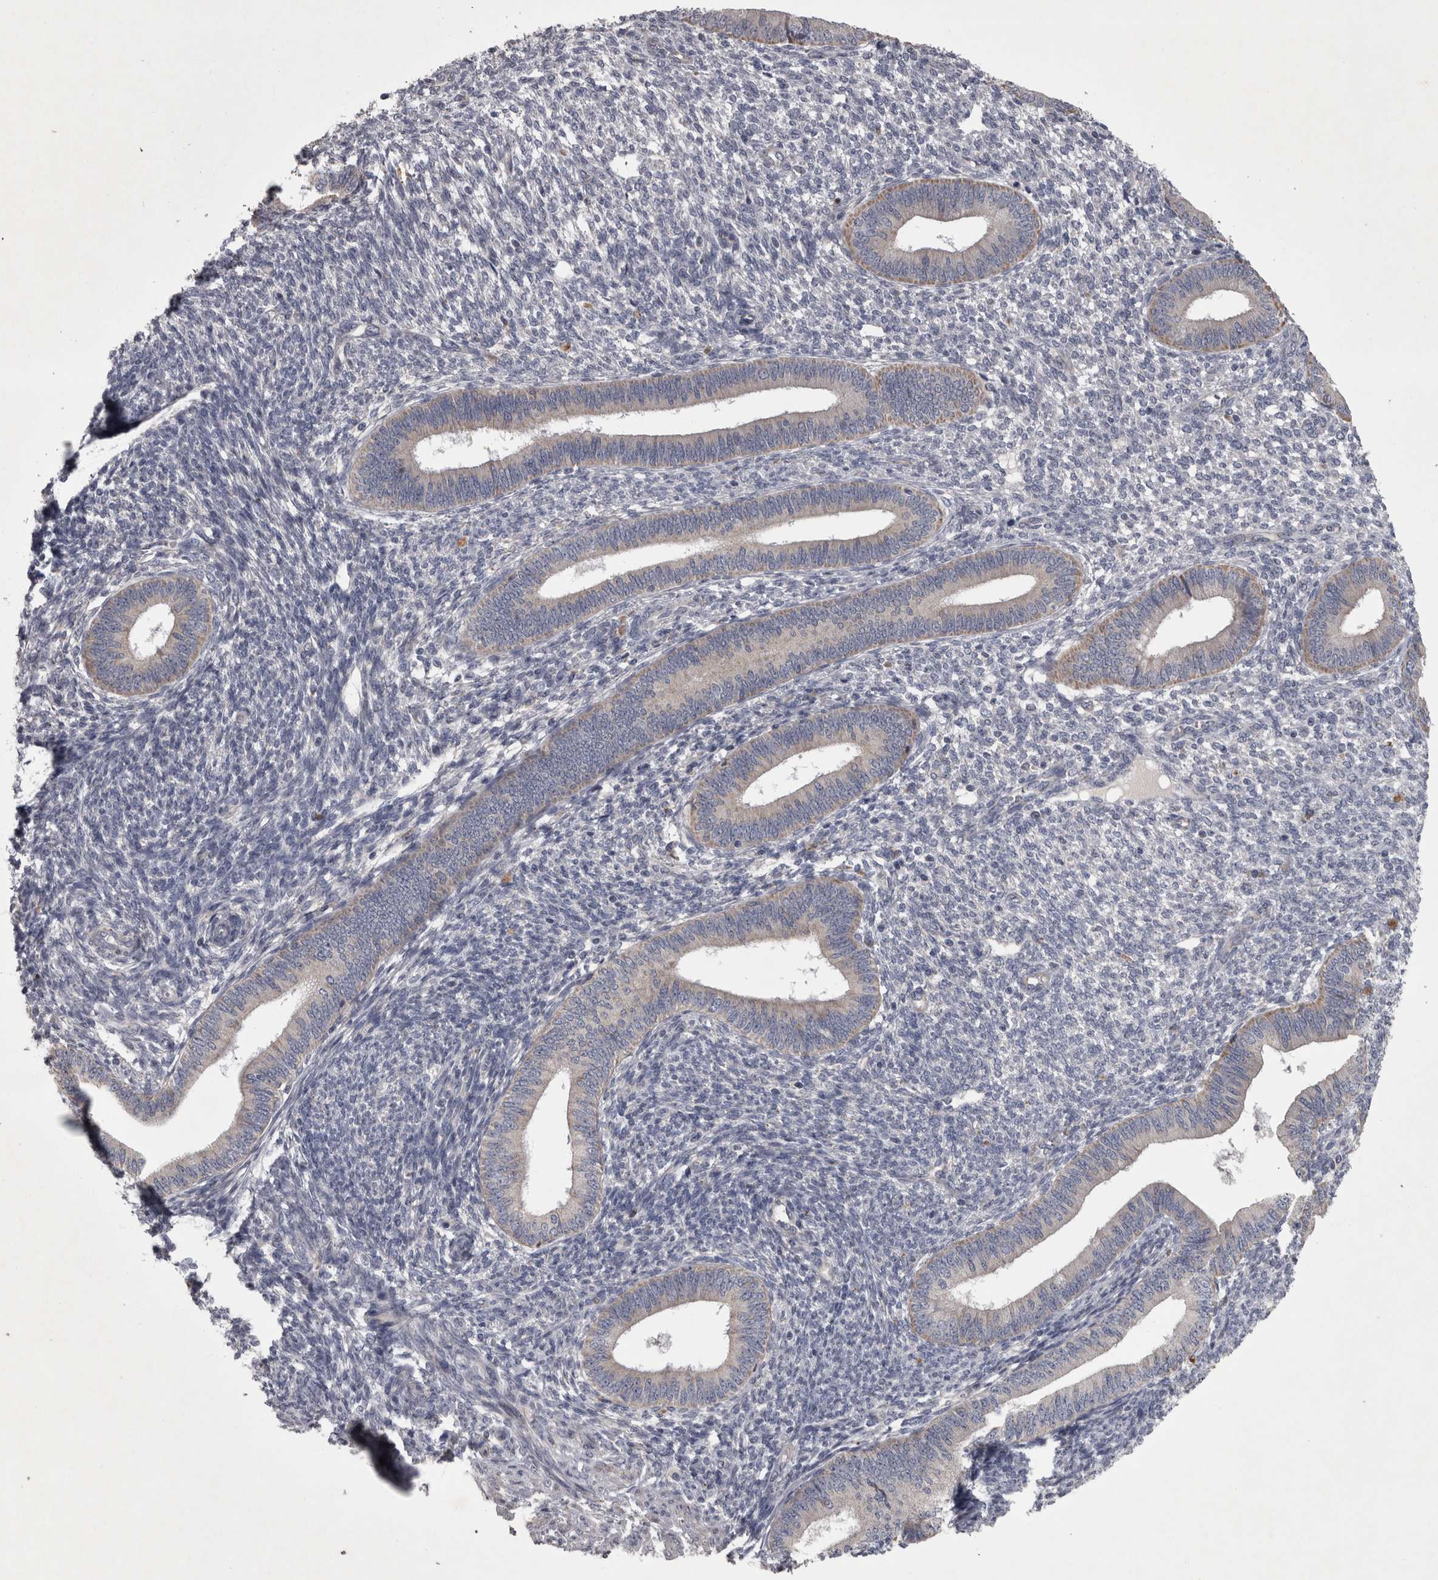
{"staining": {"intensity": "negative", "quantity": "none", "location": "none"}, "tissue": "endometrium", "cell_type": "Cells in endometrial stroma", "image_type": "normal", "snomed": [{"axis": "morphology", "description": "Normal tissue, NOS"}, {"axis": "topography", "description": "Endometrium"}], "caption": "Endometrium stained for a protein using immunohistochemistry (IHC) displays no positivity cells in endometrial stroma.", "gene": "DBT", "patient": {"sex": "female", "age": 46}}